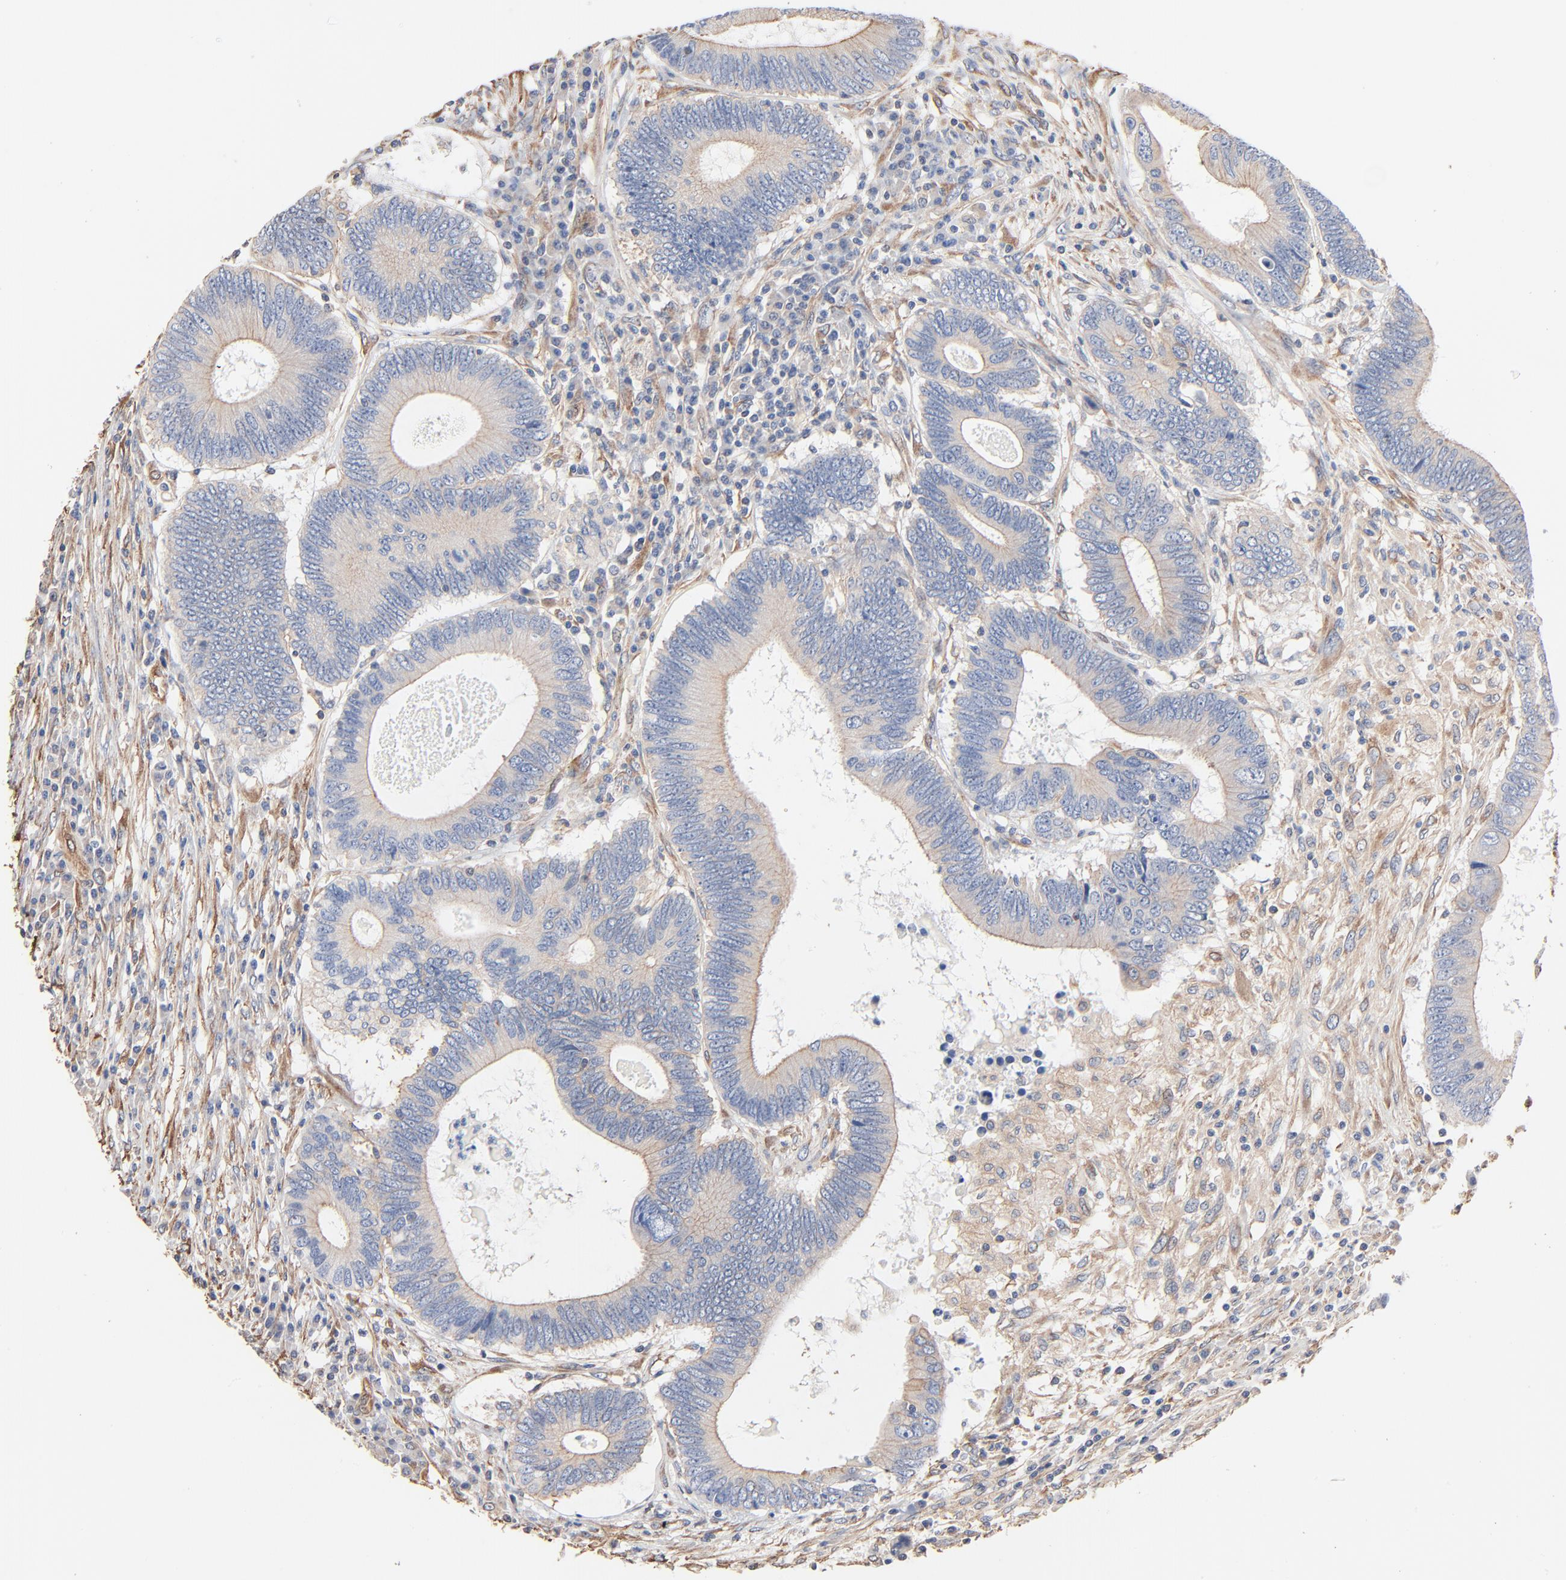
{"staining": {"intensity": "negative", "quantity": "none", "location": "none"}, "tissue": "colorectal cancer", "cell_type": "Tumor cells", "image_type": "cancer", "snomed": [{"axis": "morphology", "description": "Adenocarcinoma, NOS"}, {"axis": "topography", "description": "Colon"}], "caption": "Tumor cells are negative for brown protein staining in colorectal cancer.", "gene": "ABCD4", "patient": {"sex": "female", "age": 78}}